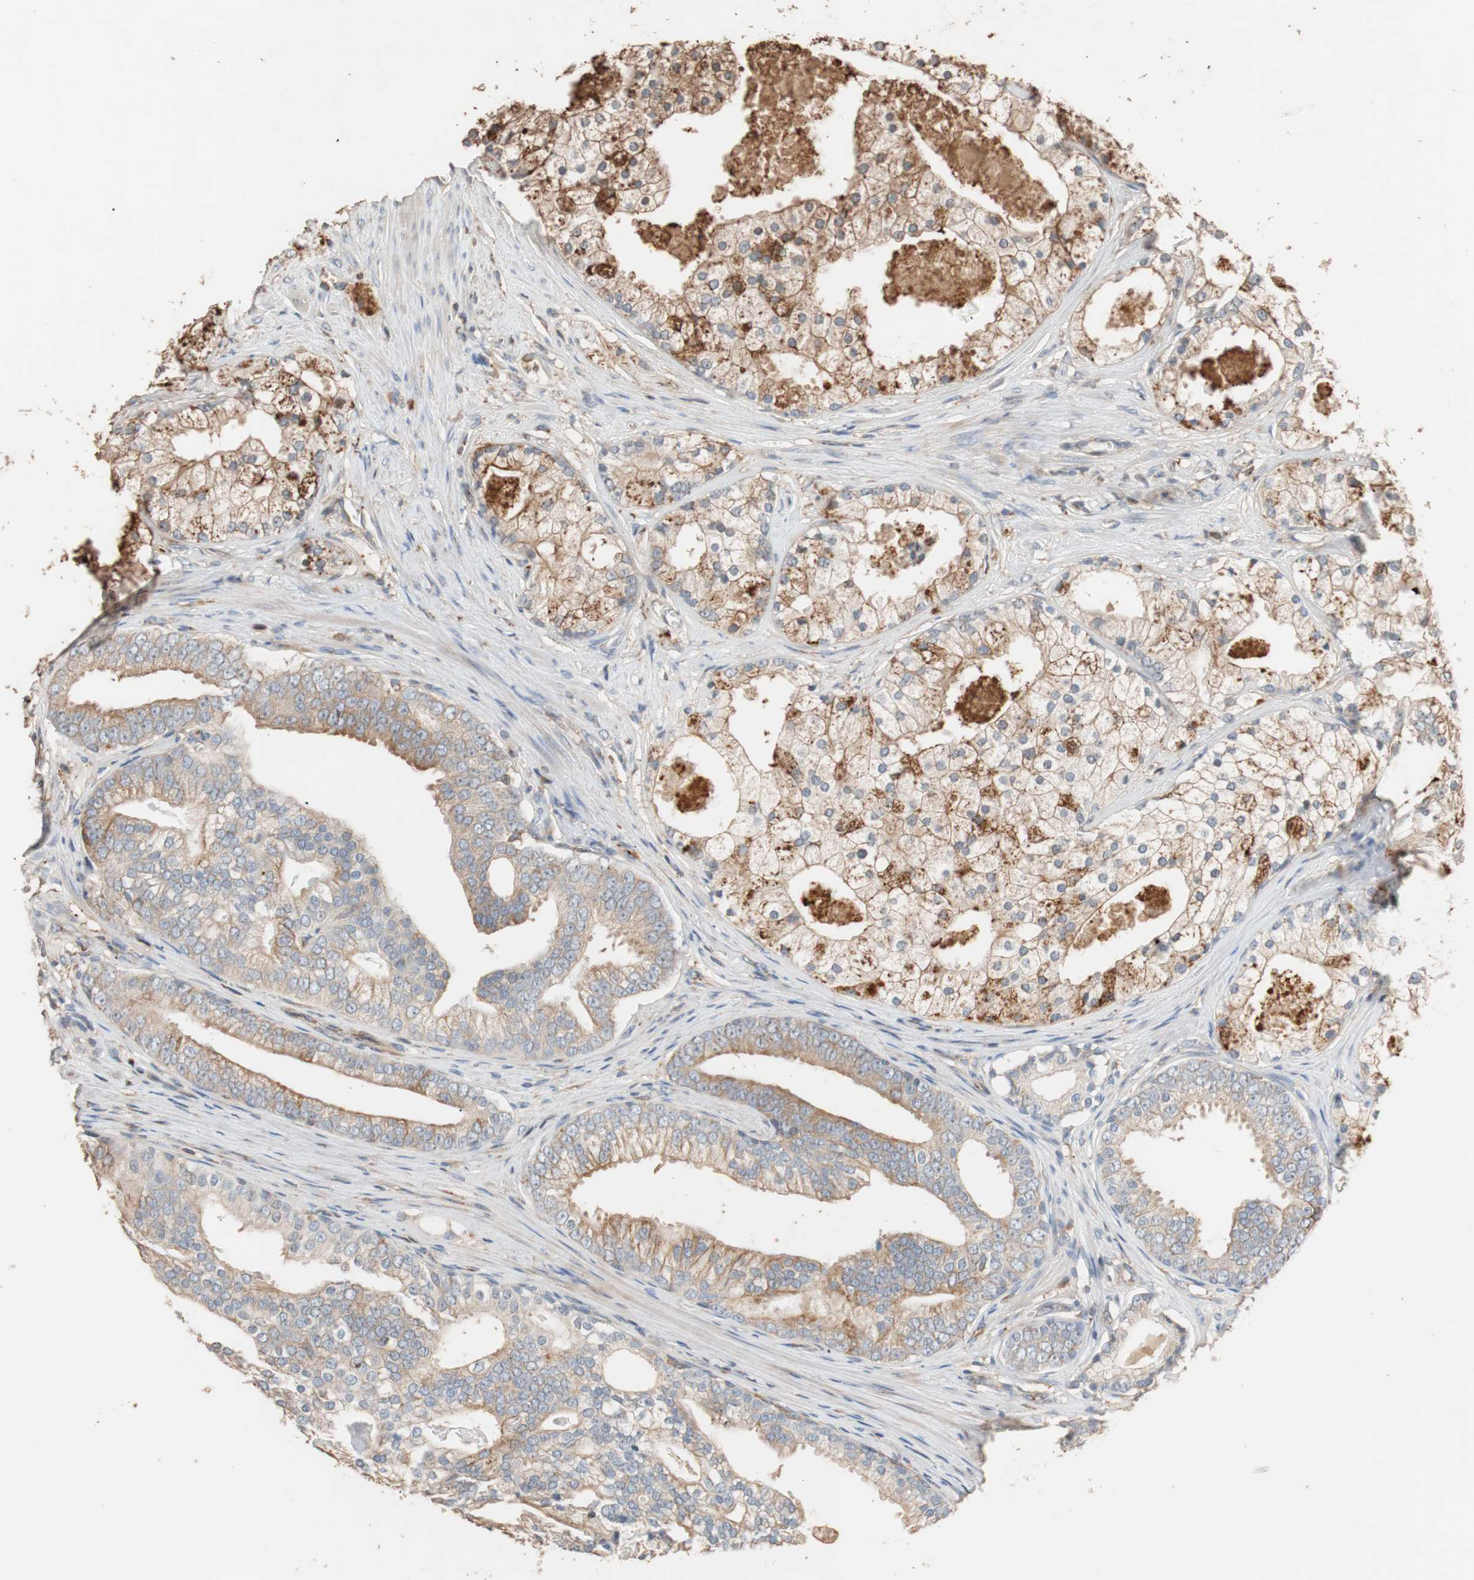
{"staining": {"intensity": "weak", "quantity": ">75%", "location": "cytoplasmic/membranous"}, "tissue": "prostate cancer", "cell_type": "Tumor cells", "image_type": "cancer", "snomed": [{"axis": "morphology", "description": "Adenocarcinoma, Low grade"}, {"axis": "topography", "description": "Prostate"}], "caption": "Immunohistochemical staining of human prostate cancer exhibits low levels of weak cytoplasmic/membranous staining in approximately >75% of tumor cells.", "gene": "TUBB", "patient": {"sex": "male", "age": 58}}